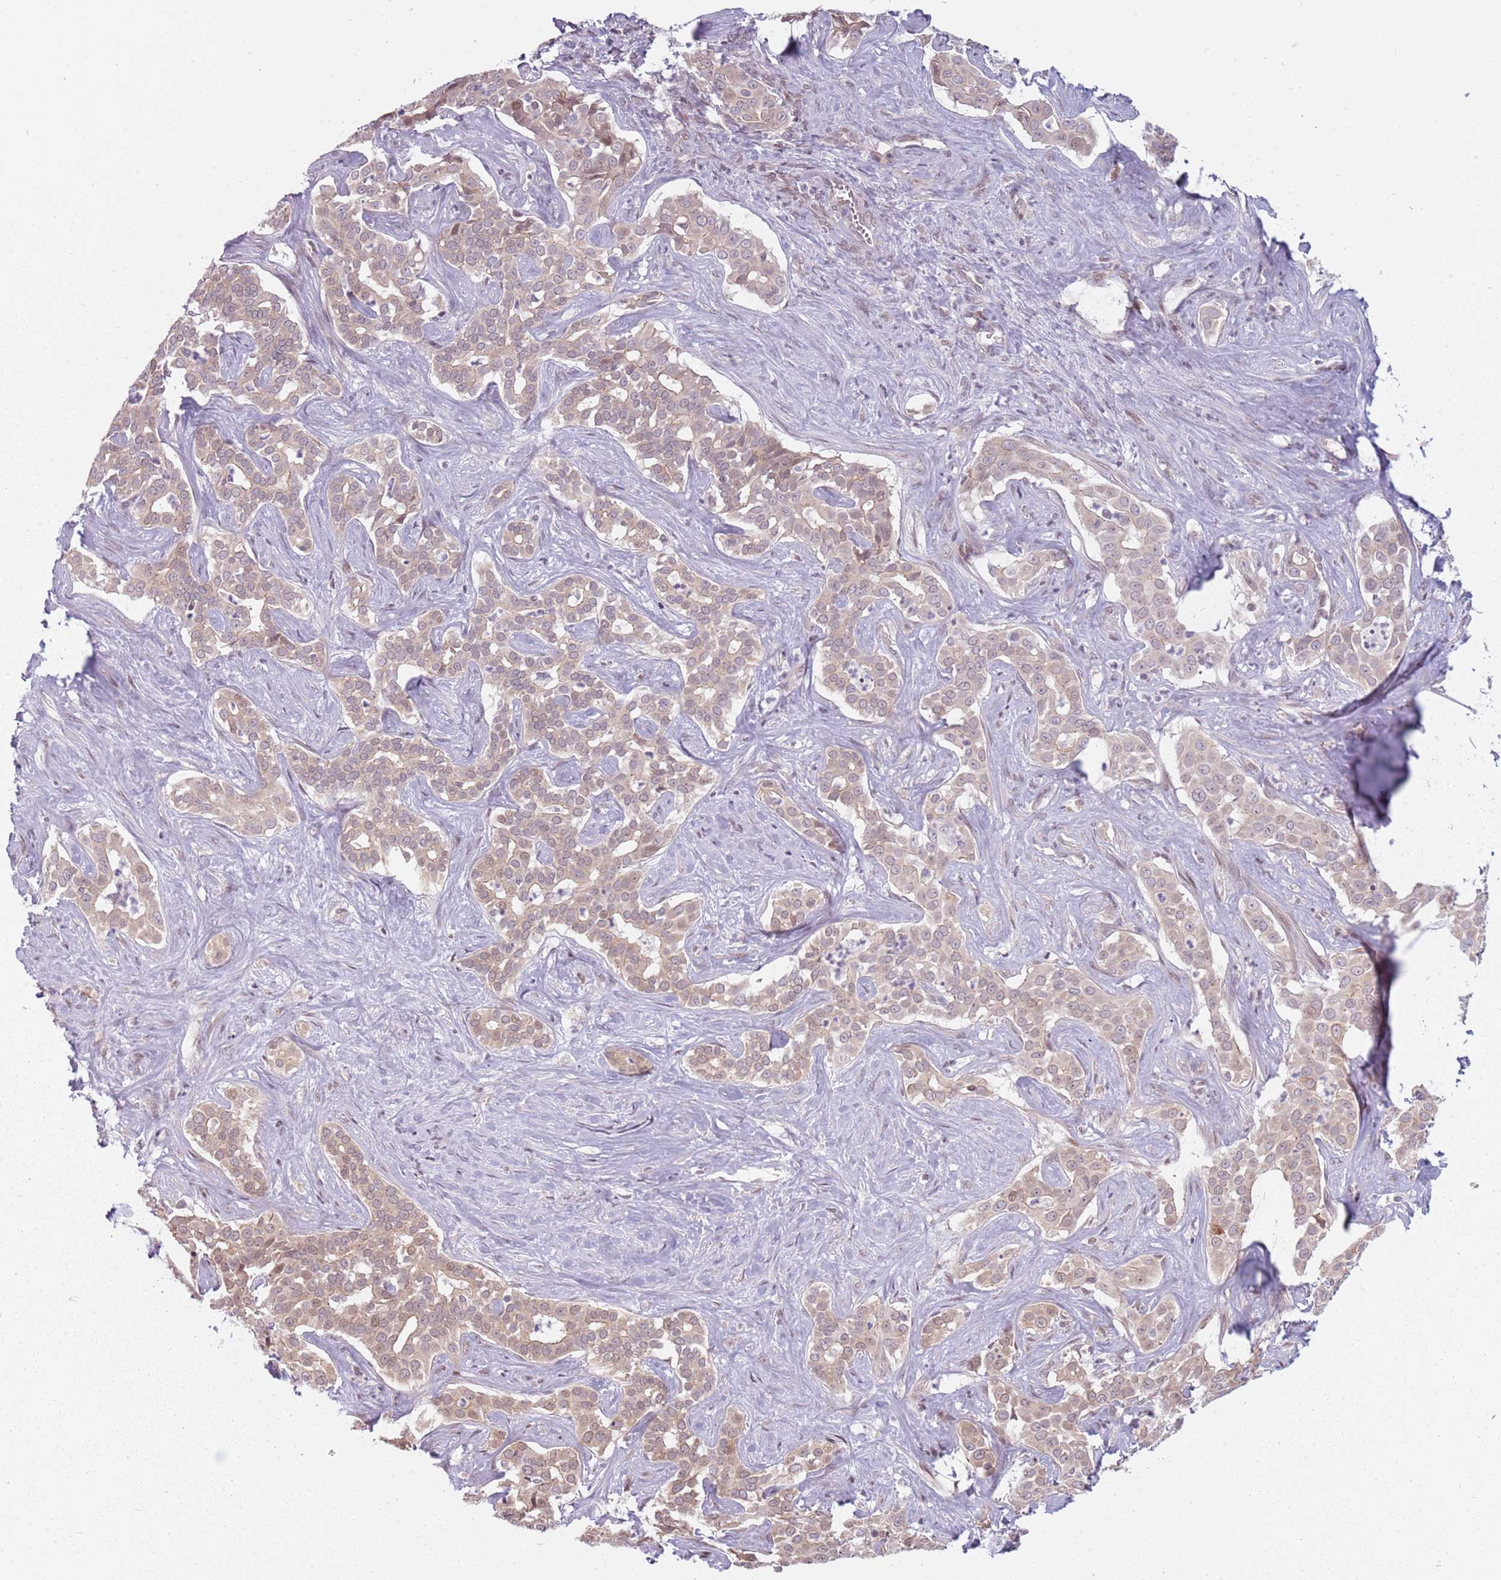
{"staining": {"intensity": "weak", "quantity": ">75%", "location": "cytoplasmic/membranous,nuclear"}, "tissue": "liver cancer", "cell_type": "Tumor cells", "image_type": "cancer", "snomed": [{"axis": "morphology", "description": "Cholangiocarcinoma"}, {"axis": "topography", "description": "Liver"}], "caption": "A brown stain labels weak cytoplasmic/membranous and nuclear staining of a protein in human liver cancer (cholangiocarcinoma) tumor cells. The protein is stained brown, and the nuclei are stained in blue (DAB (3,3'-diaminobenzidine) IHC with brightfield microscopy, high magnification).", "gene": "ADGRG1", "patient": {"sex": "male", "age": 67}}